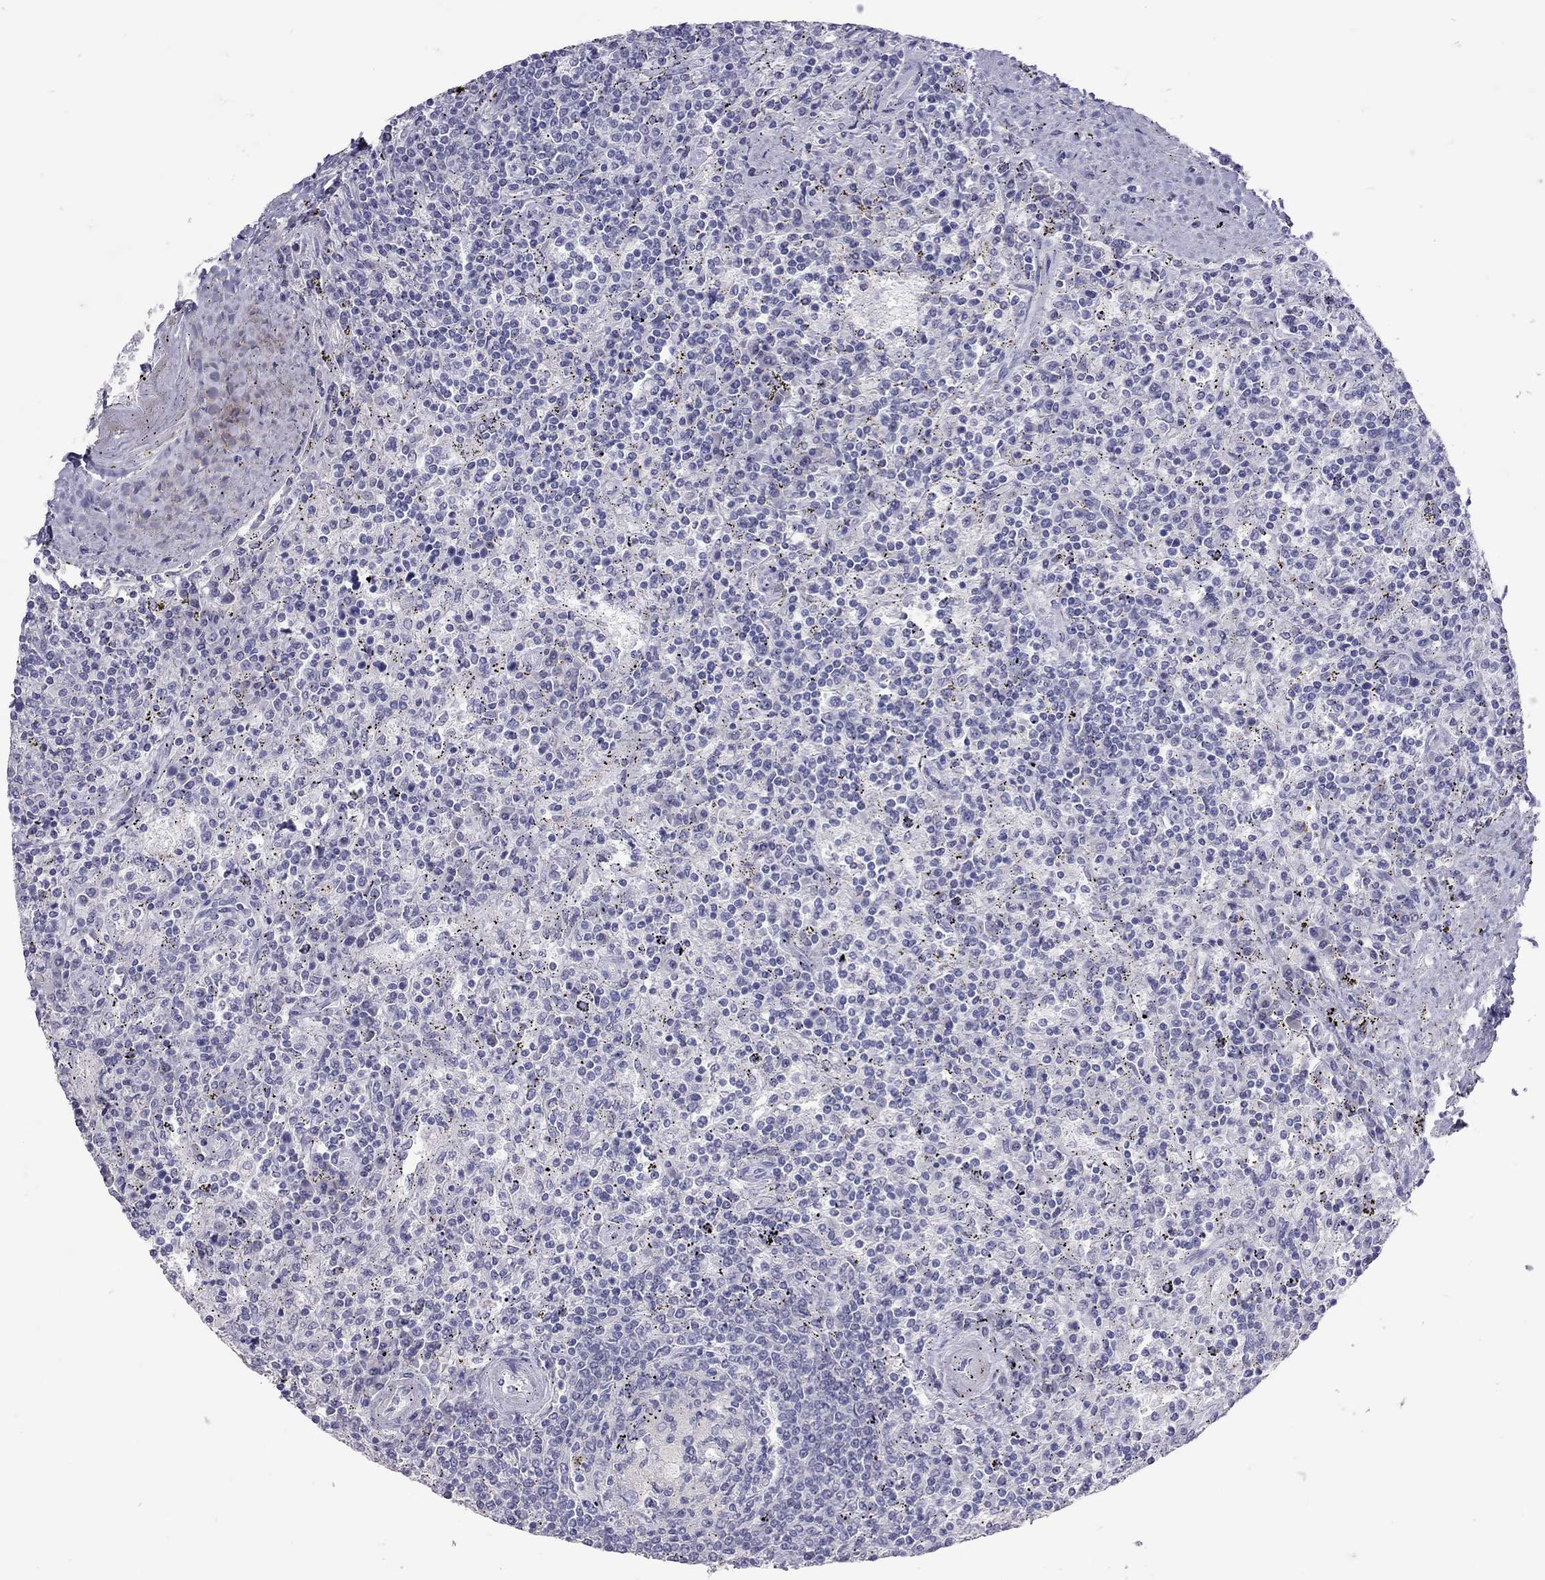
{"staining": {"intensity": "negative", "quantity": "none", "location": "none"}, "tissue": "lymphoma", "cell_type": "Tumor cells", "image_type": "cancer", "snomed": [{"axis": "morphology", "description": "Malignant lymphoma, non-Hodgkin's type, Low grade"}, {"axis": "topography", "description": "Spleen"}], "caption": "Lymphoma was stained to show a protein in brown. There is no significant staining in tumor cells. (Brightfield microscopy of DAB (3,3'-diaminobenzidine) IHC at high magnification).", "gene": "MUC16", "patient": {"sex": "male", "age": 62}}